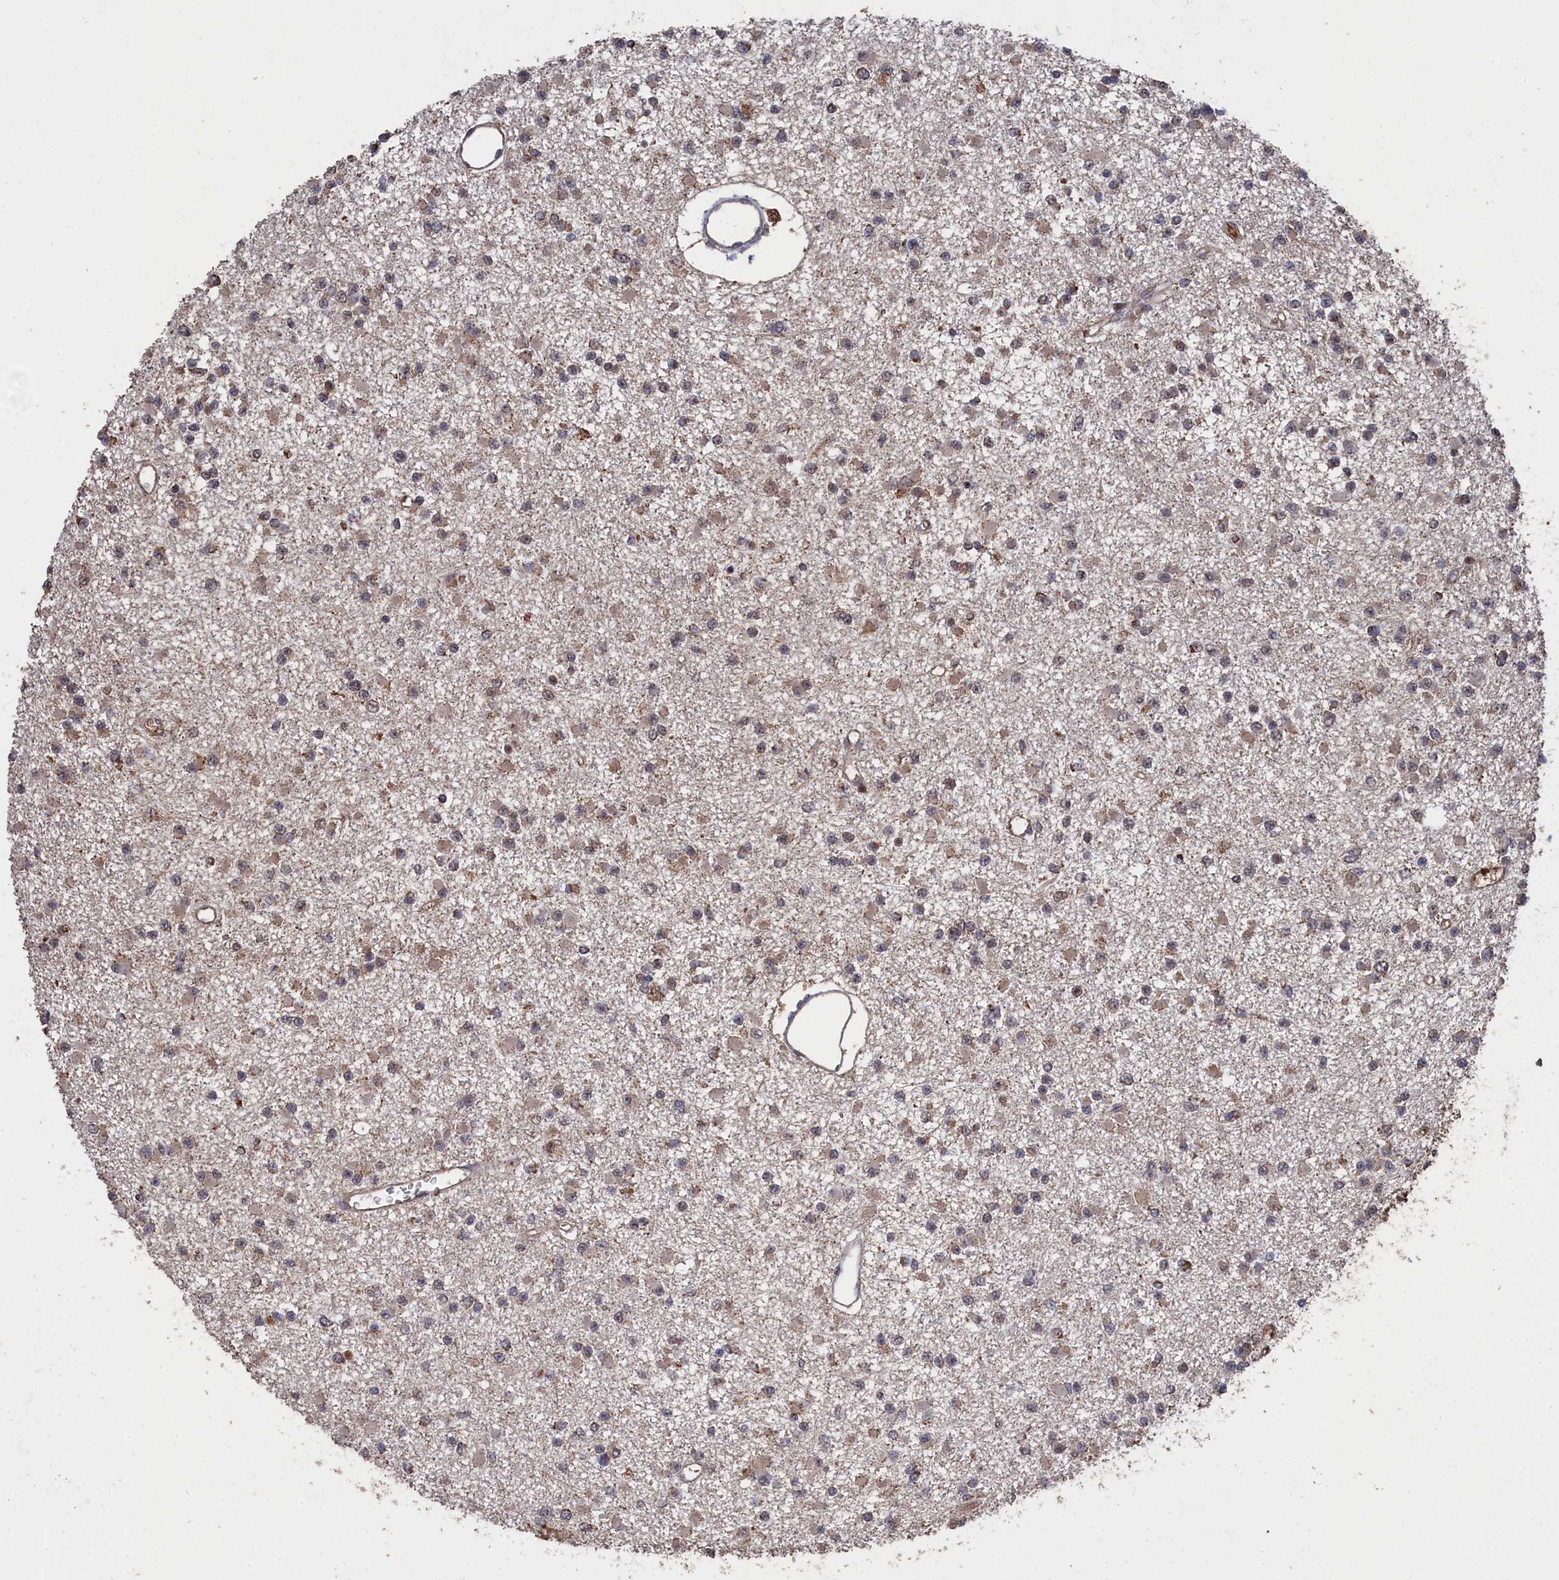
{"staining": {"intensity": "weak", "quantity": "25%-75%", "location": "cytoplasmic/membranous"}, "tissue": "glioma", "cell_type": "Tumor cells", "image_type": "cancer", "snomed": [{"axis": "morphology", "description": "Glioma, malignant, Low grade"}, {"axis": "topography", "description": "Brain"}], "caption": "DAB (3,3'-diaminobenzidine) immunohistochemical staining of human low-grade glioma (malignant) displays weak cytoplasmic/membranous protein expression in about 25%-75% of tumor cells. Nuclei are stained in blue.", "gene": "CEACAM21", "patient": {"sex": "female", "age": 22}}